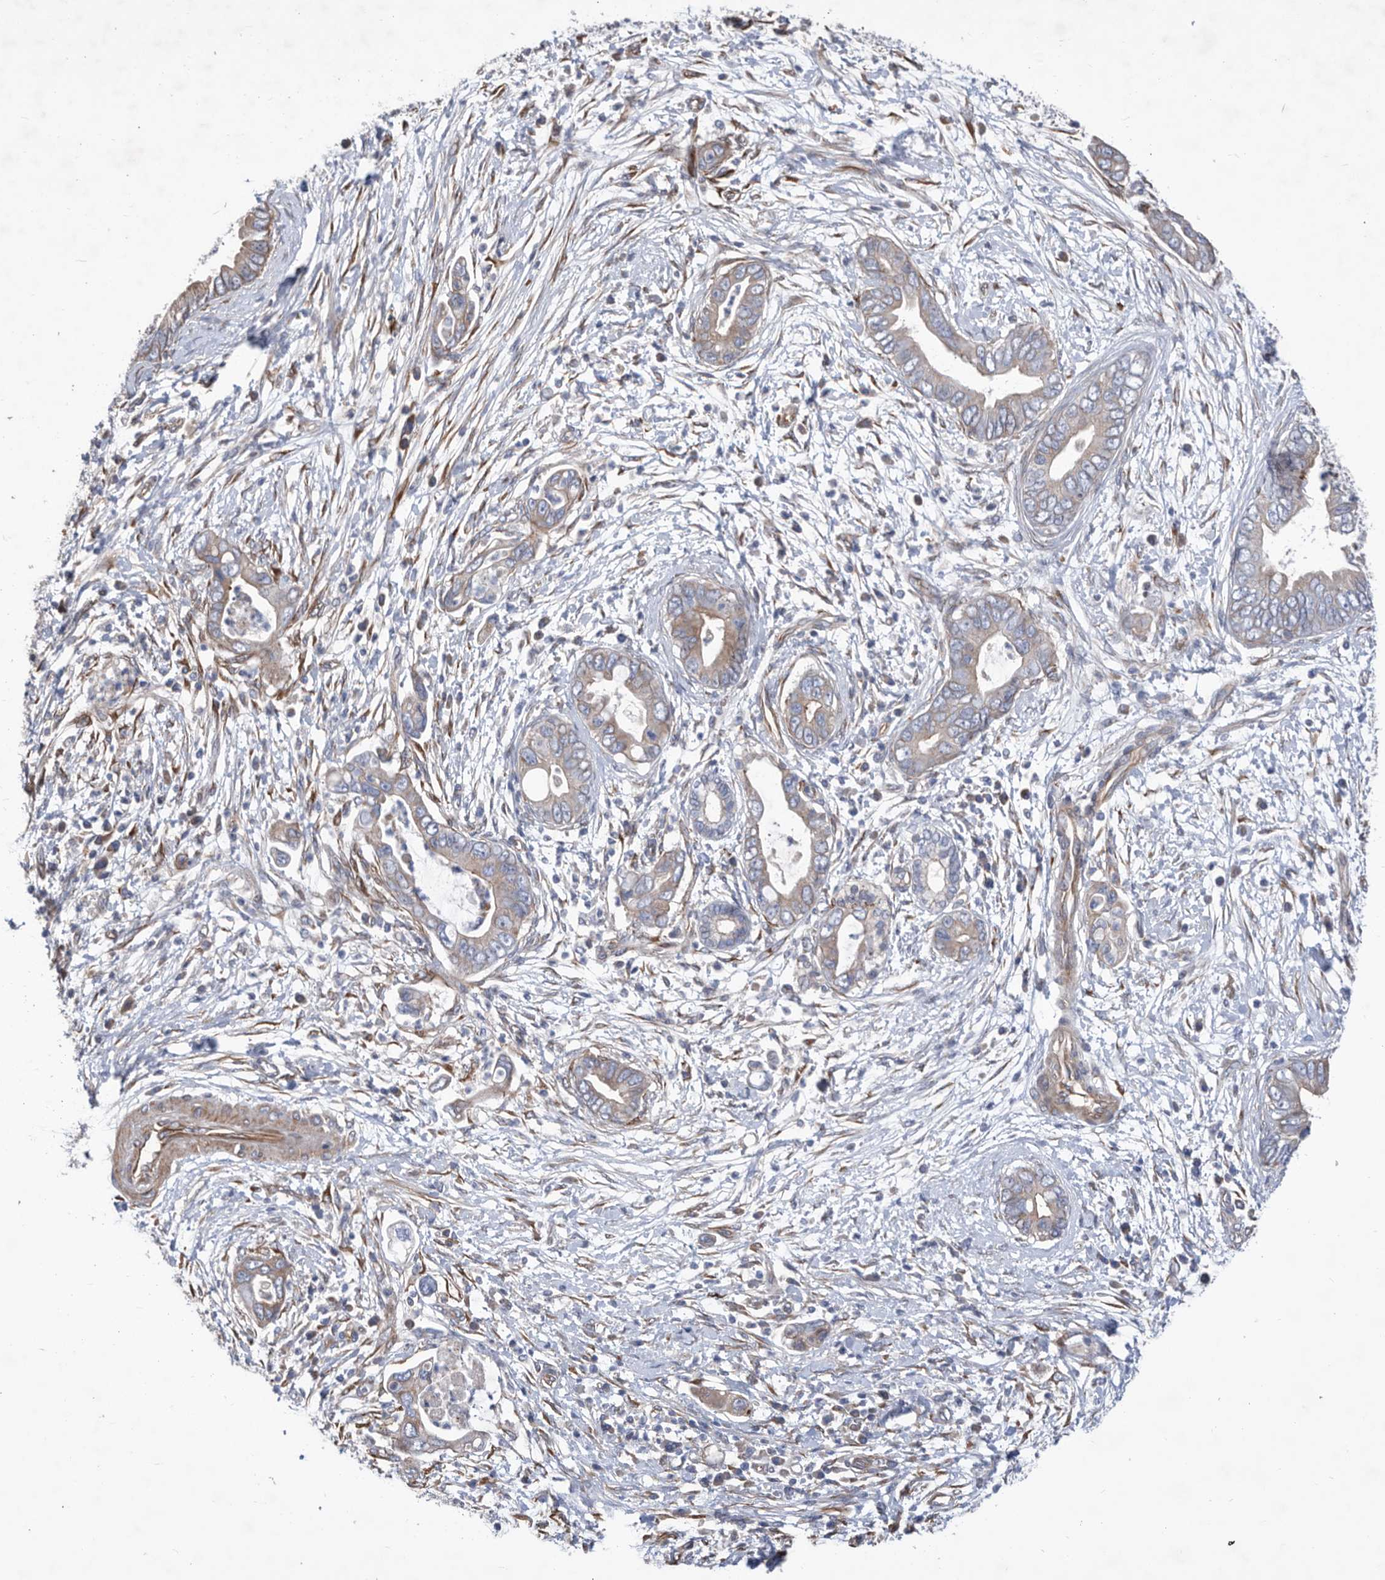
{"staining": {"intensity": "weak", "quantity": "<25%", "location": "cytoplasmic/membranous"}, "tissue": "pancreatic cancer", "cell_type": "Tumor cells", "image_type": "cancer", "snomed": [{"axis": "morphology", "description": "Adenocarcinoma, NOS"}, {"axis": "topography", "description": "Pancreas"}], "caption": "Immunohistochemical staining of pancreatic adenocarcinoma exhibits no significant positivity in tumor cells.", "gene": "ATP13A3", "patient": {"sex": "male", "age": 75}}